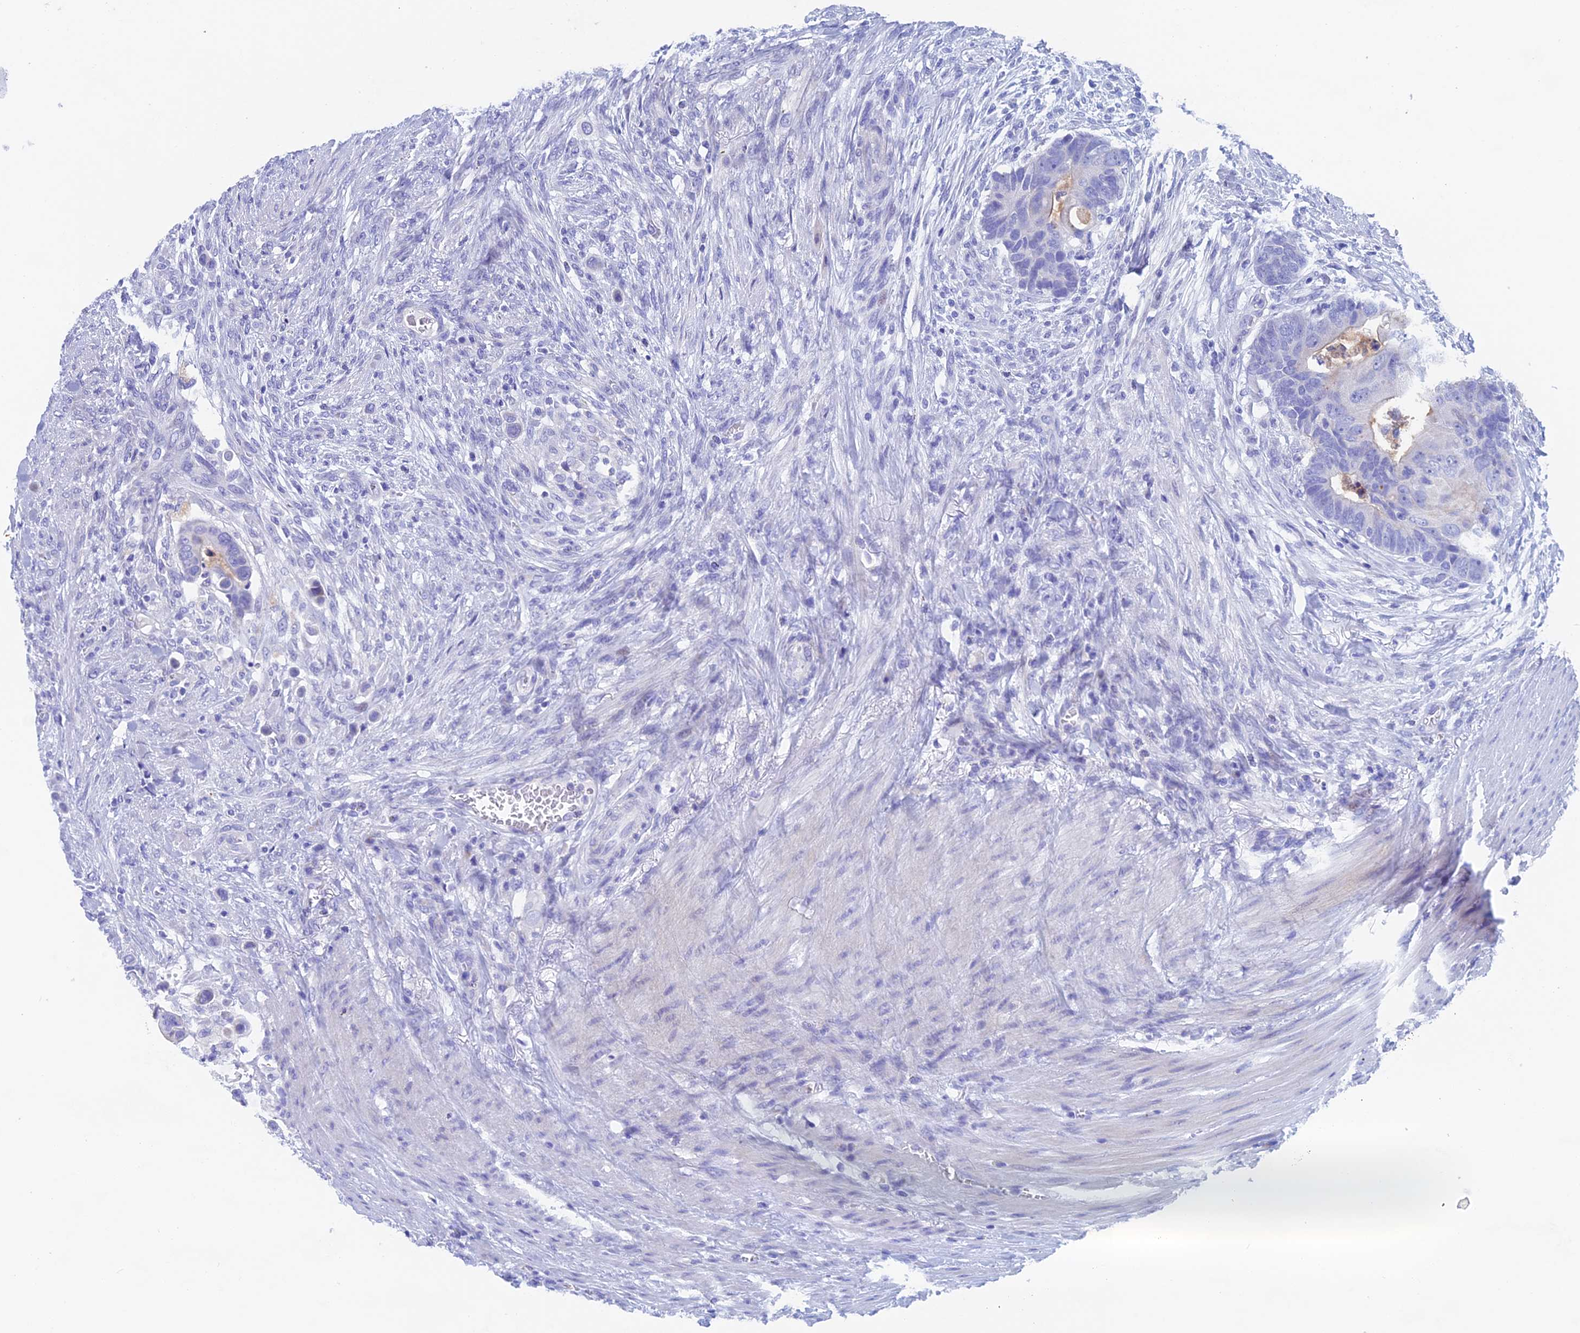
{"staining": {"intensity": "negative", "quantity": "none", "location": "none"}, "tissue": "colorectal cancer", "cell_type": "Tumor cells", "image_type": "cancer", "snomed": [{"axis": "morphology", "description": "Adenocarcinoma, NOS"}, {"axis": "topography", "description": "Rectum"}], "caption": "Tumor cells are negative for brown protein staining in colorectal cancer.", "gene": "PSMC3IP", "patient": {"sex": "female", "age": 78}}